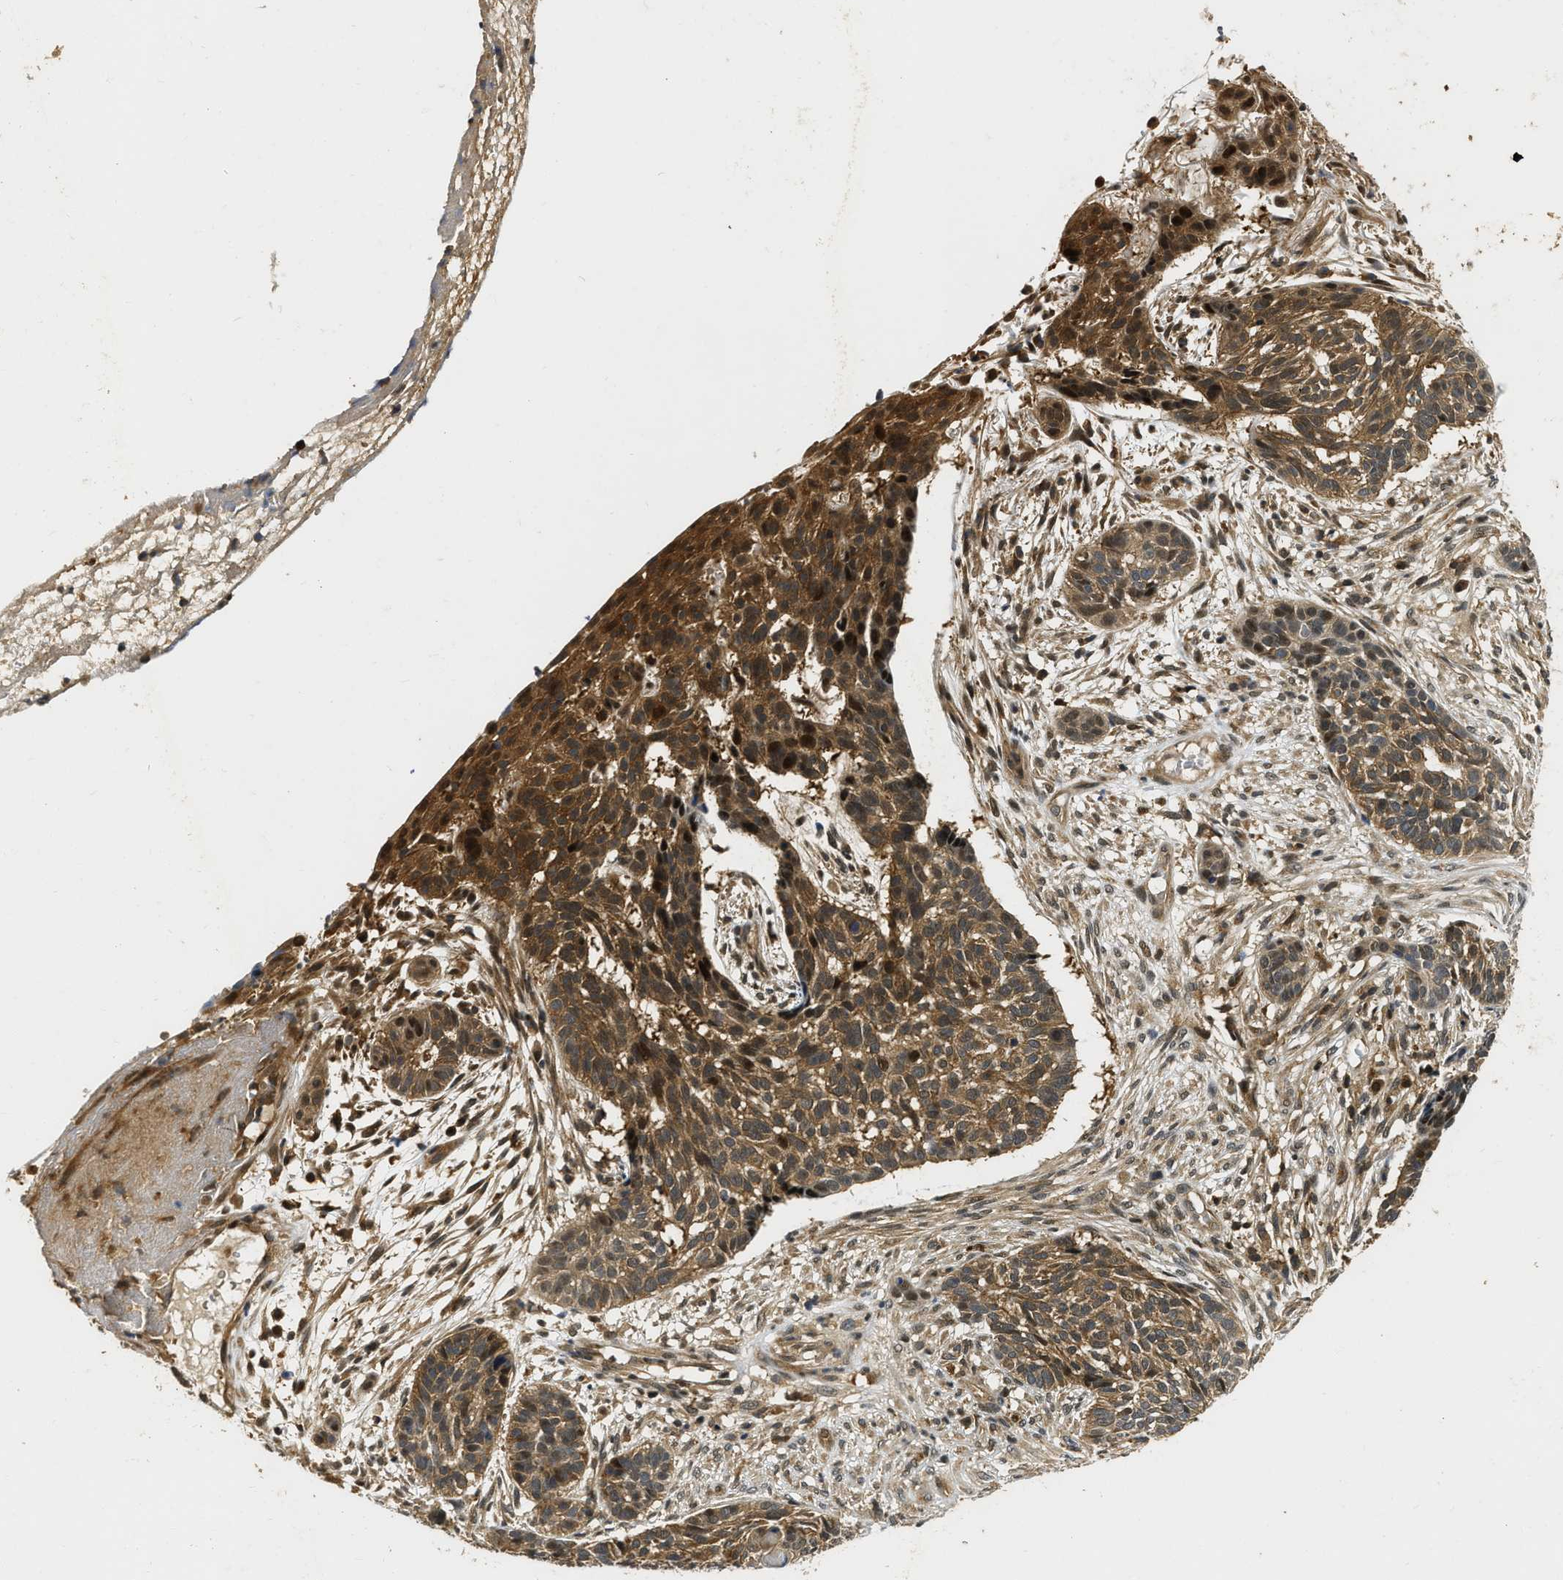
{"staining": {"intensity": "moderate", "quantity": ">75%", "location": "cytoplasmic/membranous"}, "tissue": "skin cancer", "cell_type": "Tumor cells", "image_type": "cancer", "snomed": [{"axis": "morphology", "description": "Basal cell carcinoma"}, {"axis": "topography", "description": "Skin"}], "caption": "The micrograph shows immunohistochemical staining of basal cell carcinoma (skin). There is moderate cytoplasmic/membranous staining is appreciated in approximately >75% of tumor cells. (DAB (3,3'-diaminobenzidine) IHC with brightfield microscopy, high magnification).", "gene": "ADSL", "patient": {"sex": "male", "age": 85}}